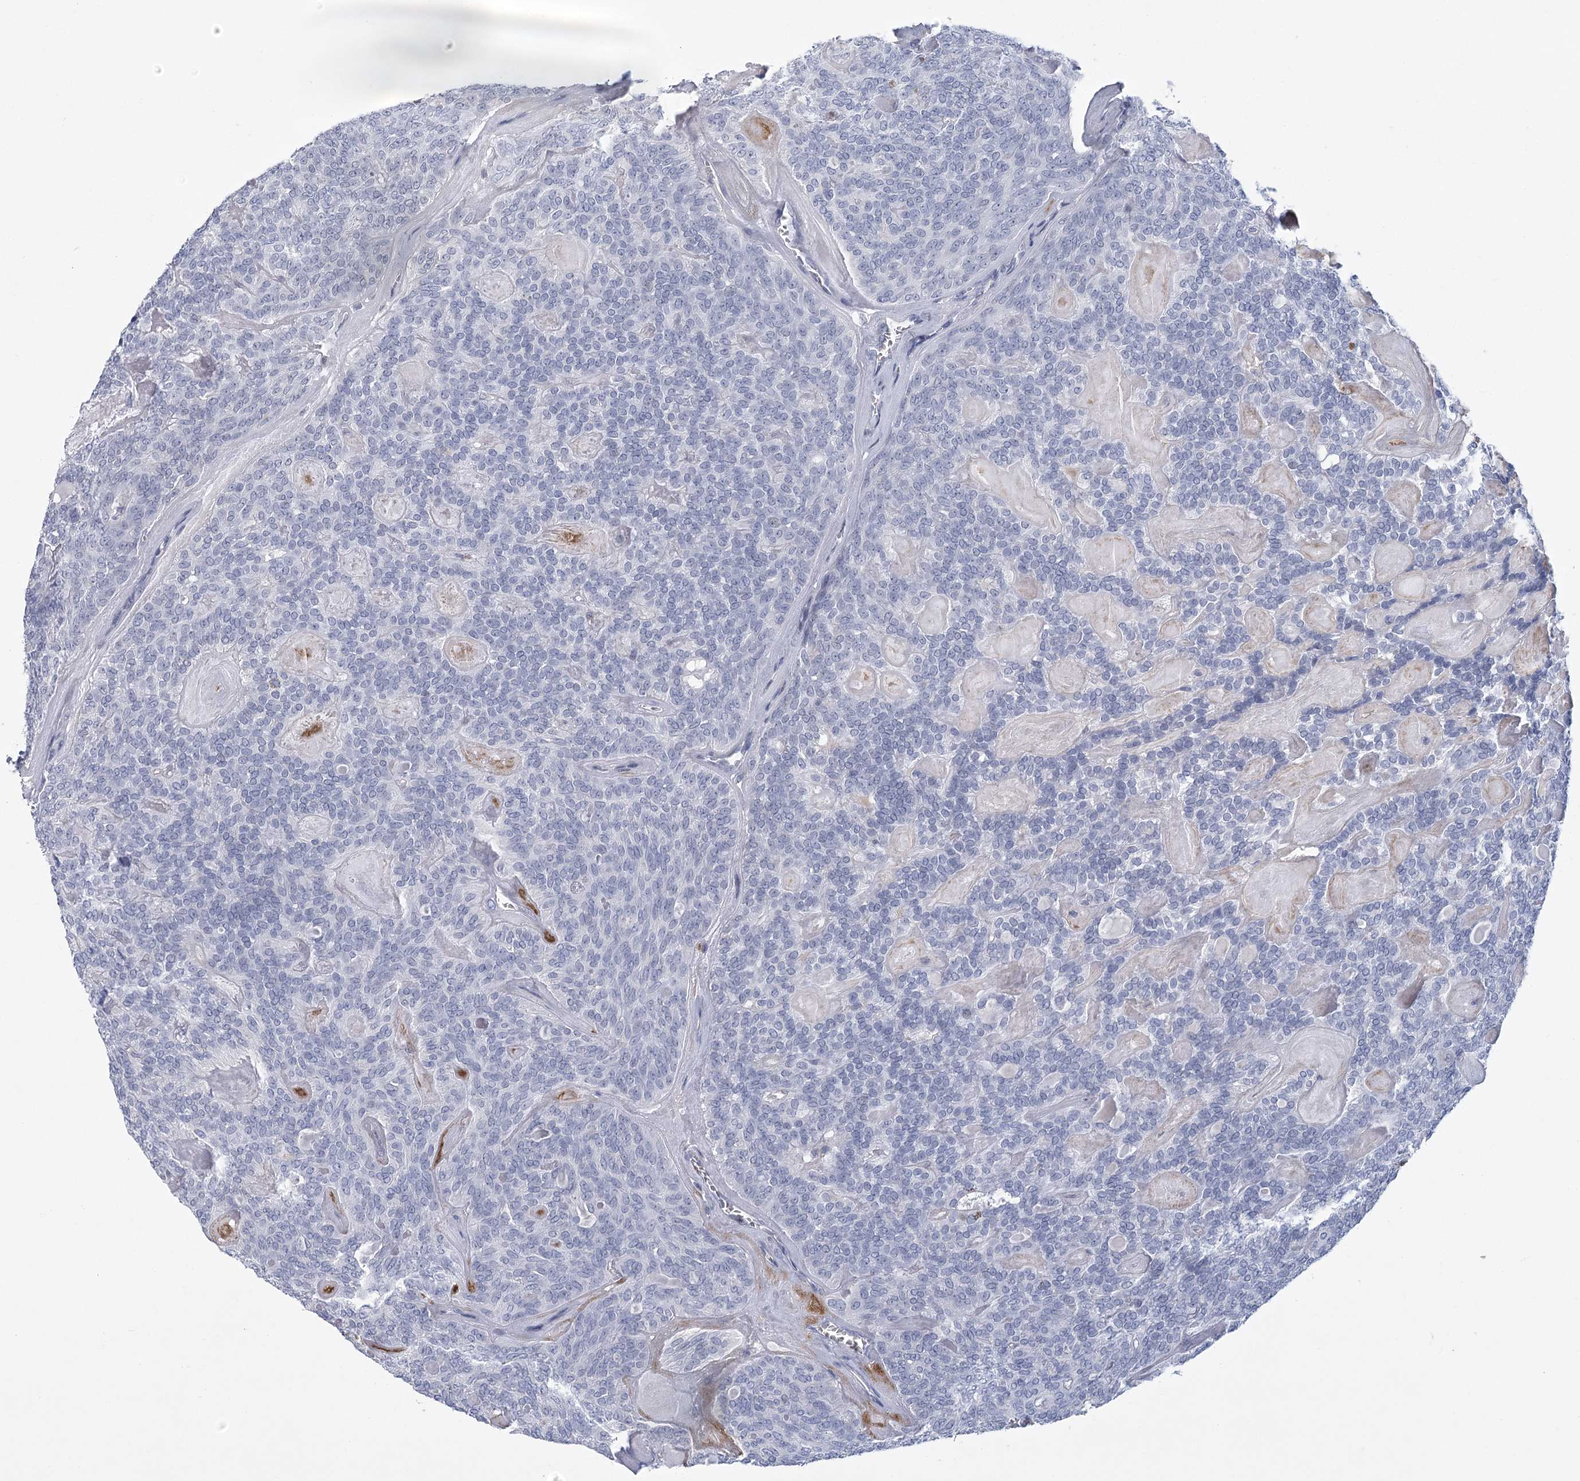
{"staining": {"intensity": "negative", "quantity": "none", "location": "none"}, "tissue": "head and neck cancer", "cell_type": "Tumor cells", "image_type": "cancer", "snomed": [{"axis": "morphology", "description": "Adenocarcinoma, NOS"}, {"axis": "topography", "description": "Head-Neck"}], "caption": "Immunohistochemical staining of adenocarcinoma (head and neck) displays no significant staining in tumor cells.", "gene": "FAM76B", "patient": {"sex": "male", "age": 66}}